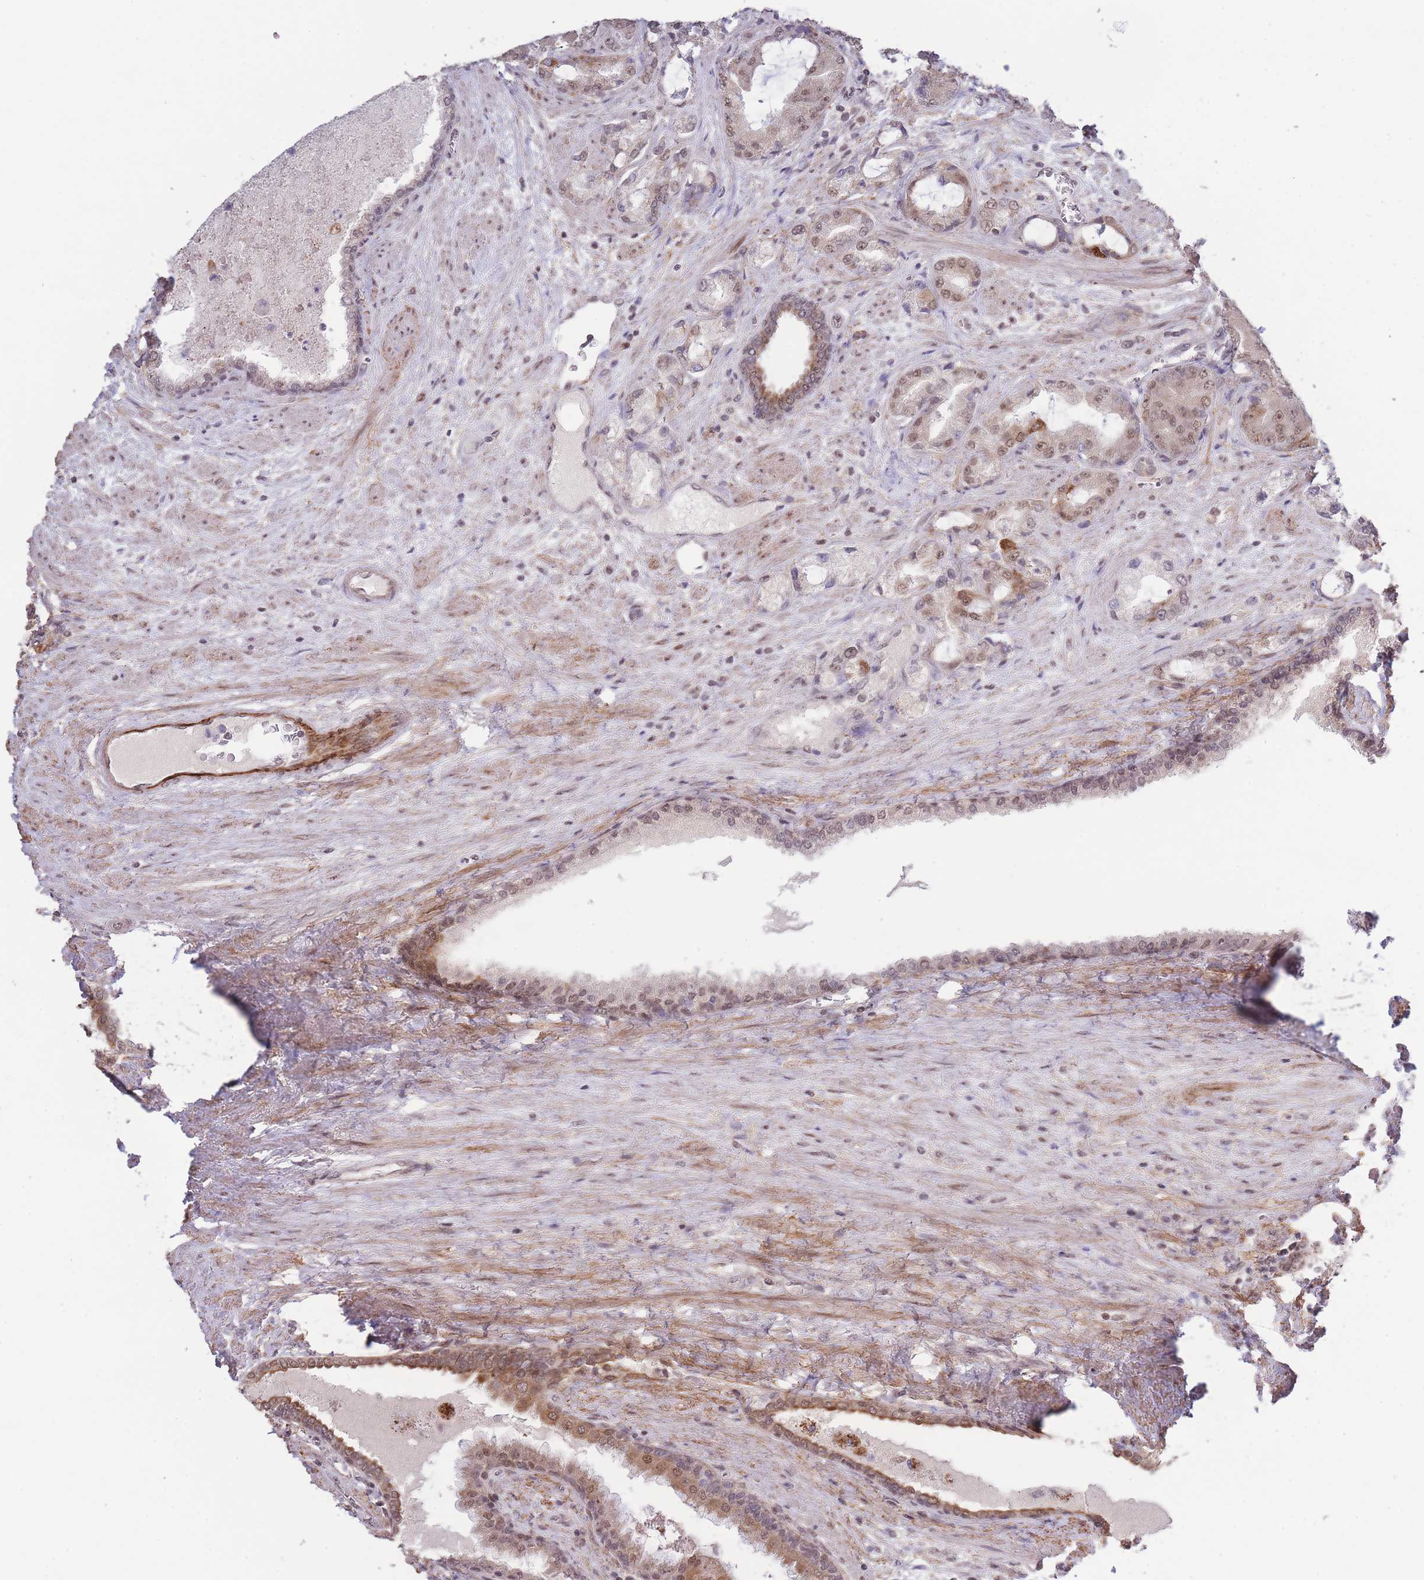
{"staining": {"intensity": "moderate", "quantity": "25%-75%", "location": "nuclear"}, "tissue": "prostate cancer", "cell_type": "Tumor cells", "image_type": "cancer", "snomed": [{"axis": "morphology", "description": "Adenocarcinoma, High grade"}, {"axis": "topography", "description": "Prostate"}], "caption": "Prostate adenocarcinoma (high-grade) stained for a protein (brown) exhibits moderate nuclear positive expression in about 25%-75% of tumor cells.", "gene": "CARD8", "patient": {"sex": "male", "age": 68}}